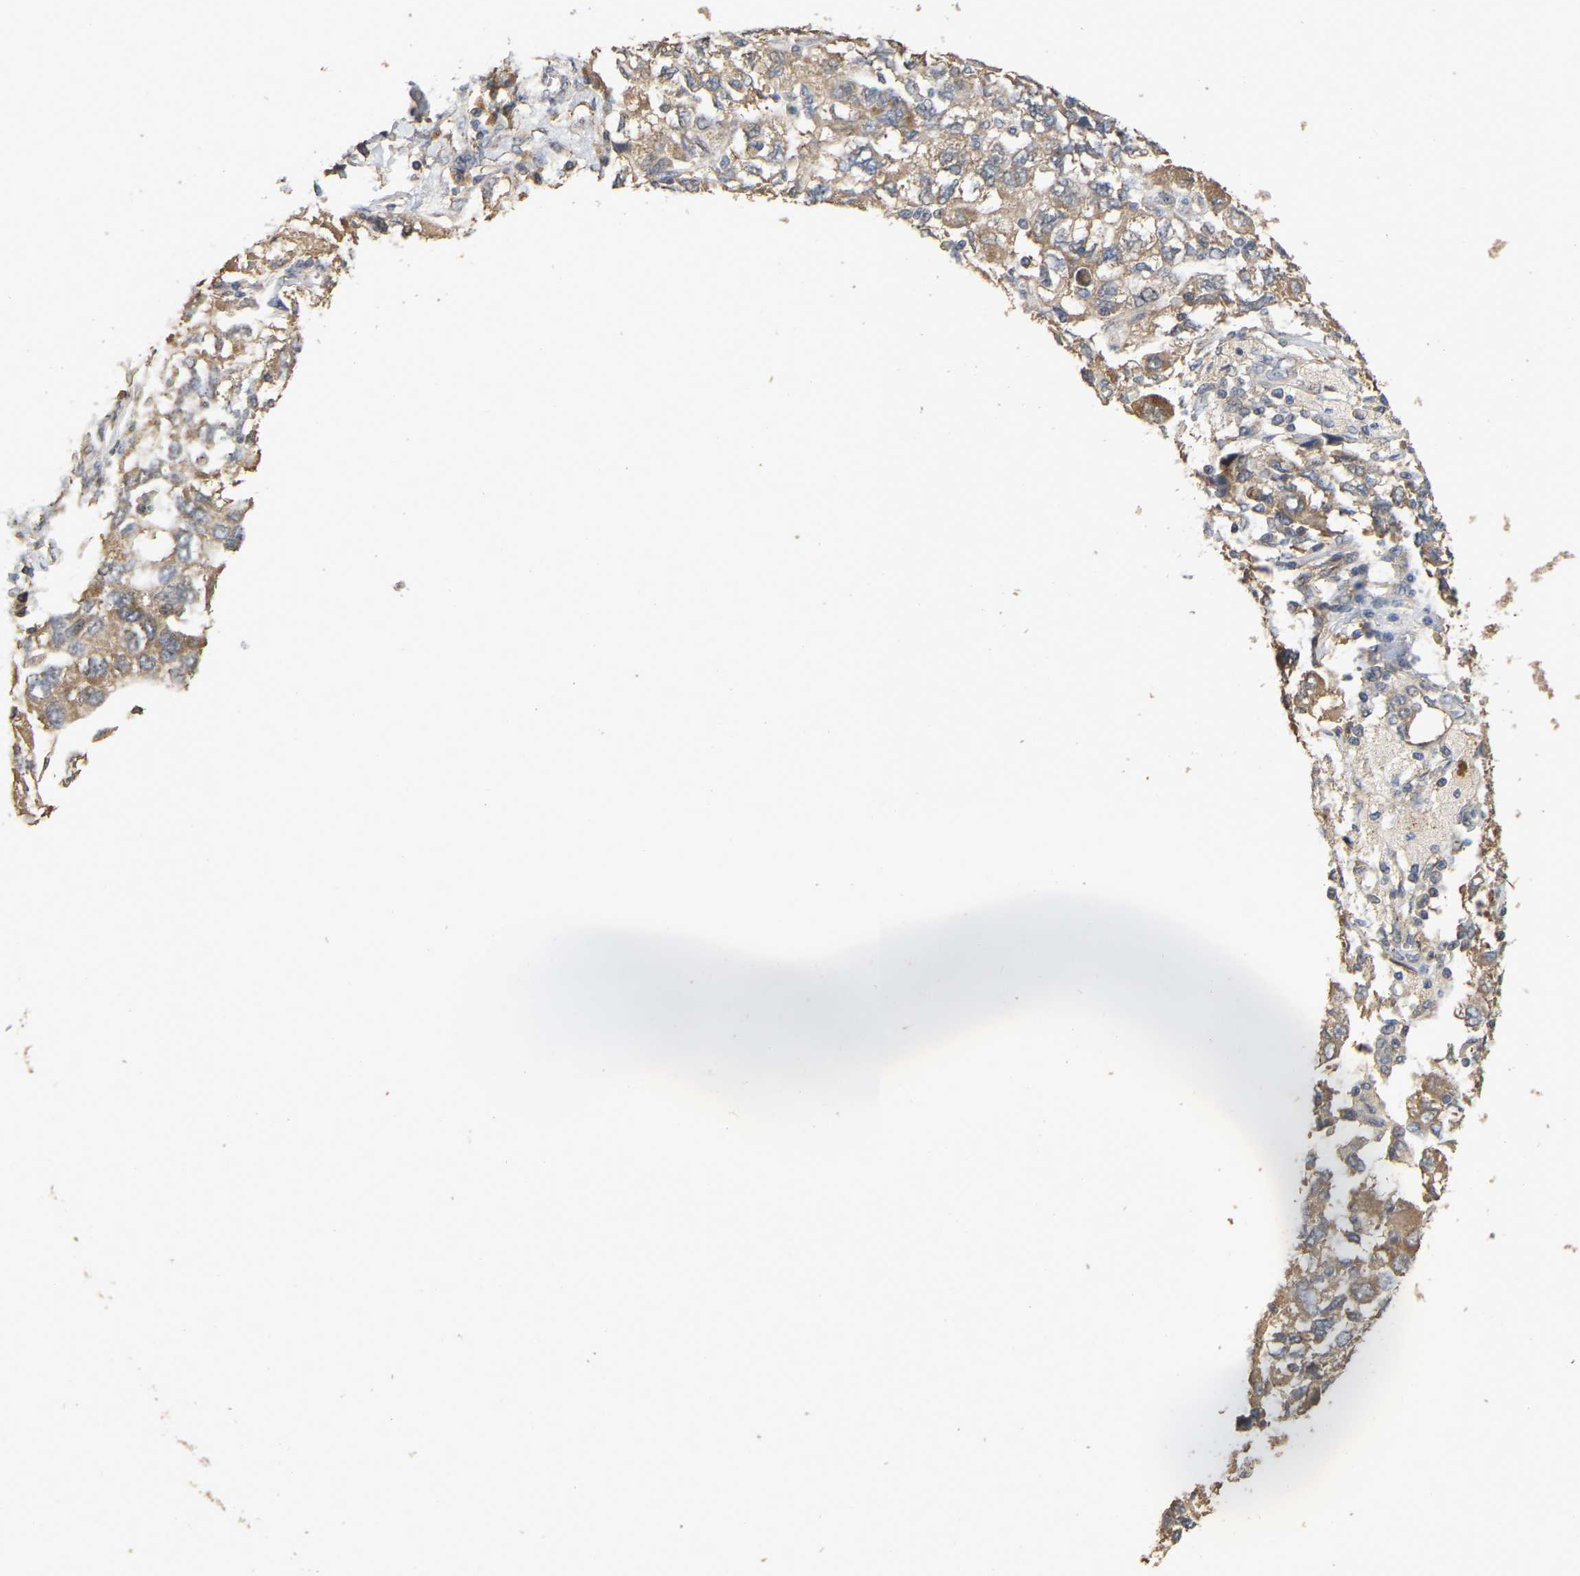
{"staining": {"intensity": "moderate", "quantity": ">75%", "location": "cytoplasmic/membranous"}, "tissue": "ovarian cancer", "cell_type": "Tumor cells", "image_type": "cancer", "snomed": [{"axis": "morphology", "description": "Carcinoma, NOS"}, {"axis": "morphology", "description": "Cystadenocarcinoma, serous, NOS"}, {"axis": "topography", "description": "Ovary"}], "caption": "Immunohistochemical staining of human ovarian serous cystadenocarcinoma displays medium levels of moderate cytoplasmic/membranous positivity in approximately >75% of tumor cells.", "gene": "NCS1", "patient": {"sex": "female", "age": 69}}